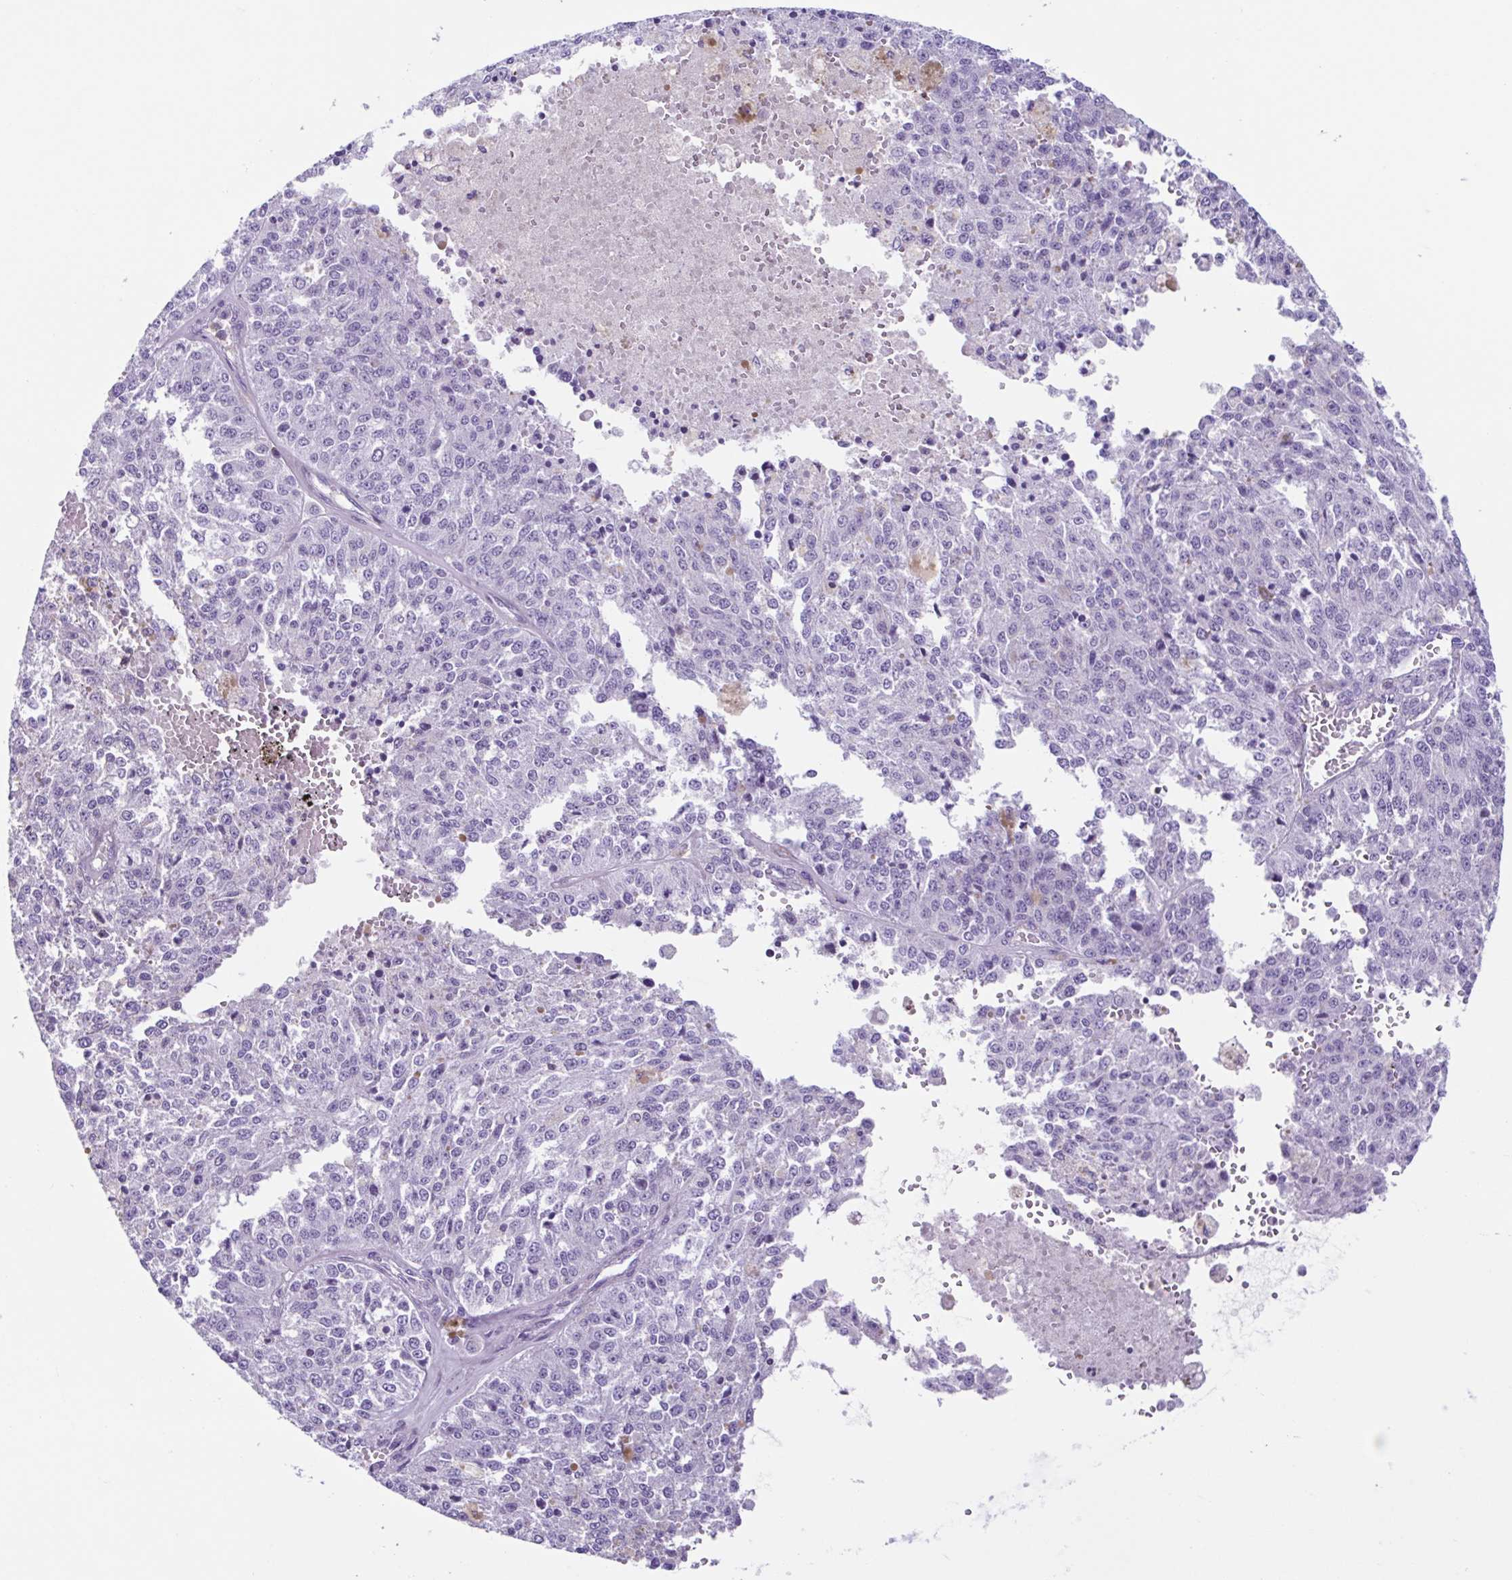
{"staining": {"intensity": "negative", "quantity": "none", "location": "none"}, "tissue": "melanoma", "cell_type": "Tumor cells", "image_type": "cancer", "snomed": [{"axis": "morphology", "description": "Malignant melanoma, Metastatic site"}, {"axis": "topography", "description": "Lymph node"}], "caption": "A high-resolution photomicrograph shows immunohistochemistry staining of melanoma, which shows no significant positivity in tumor cells.", "gene": "CYP11B1", "patient": {"sex": "female", "age": 64}}